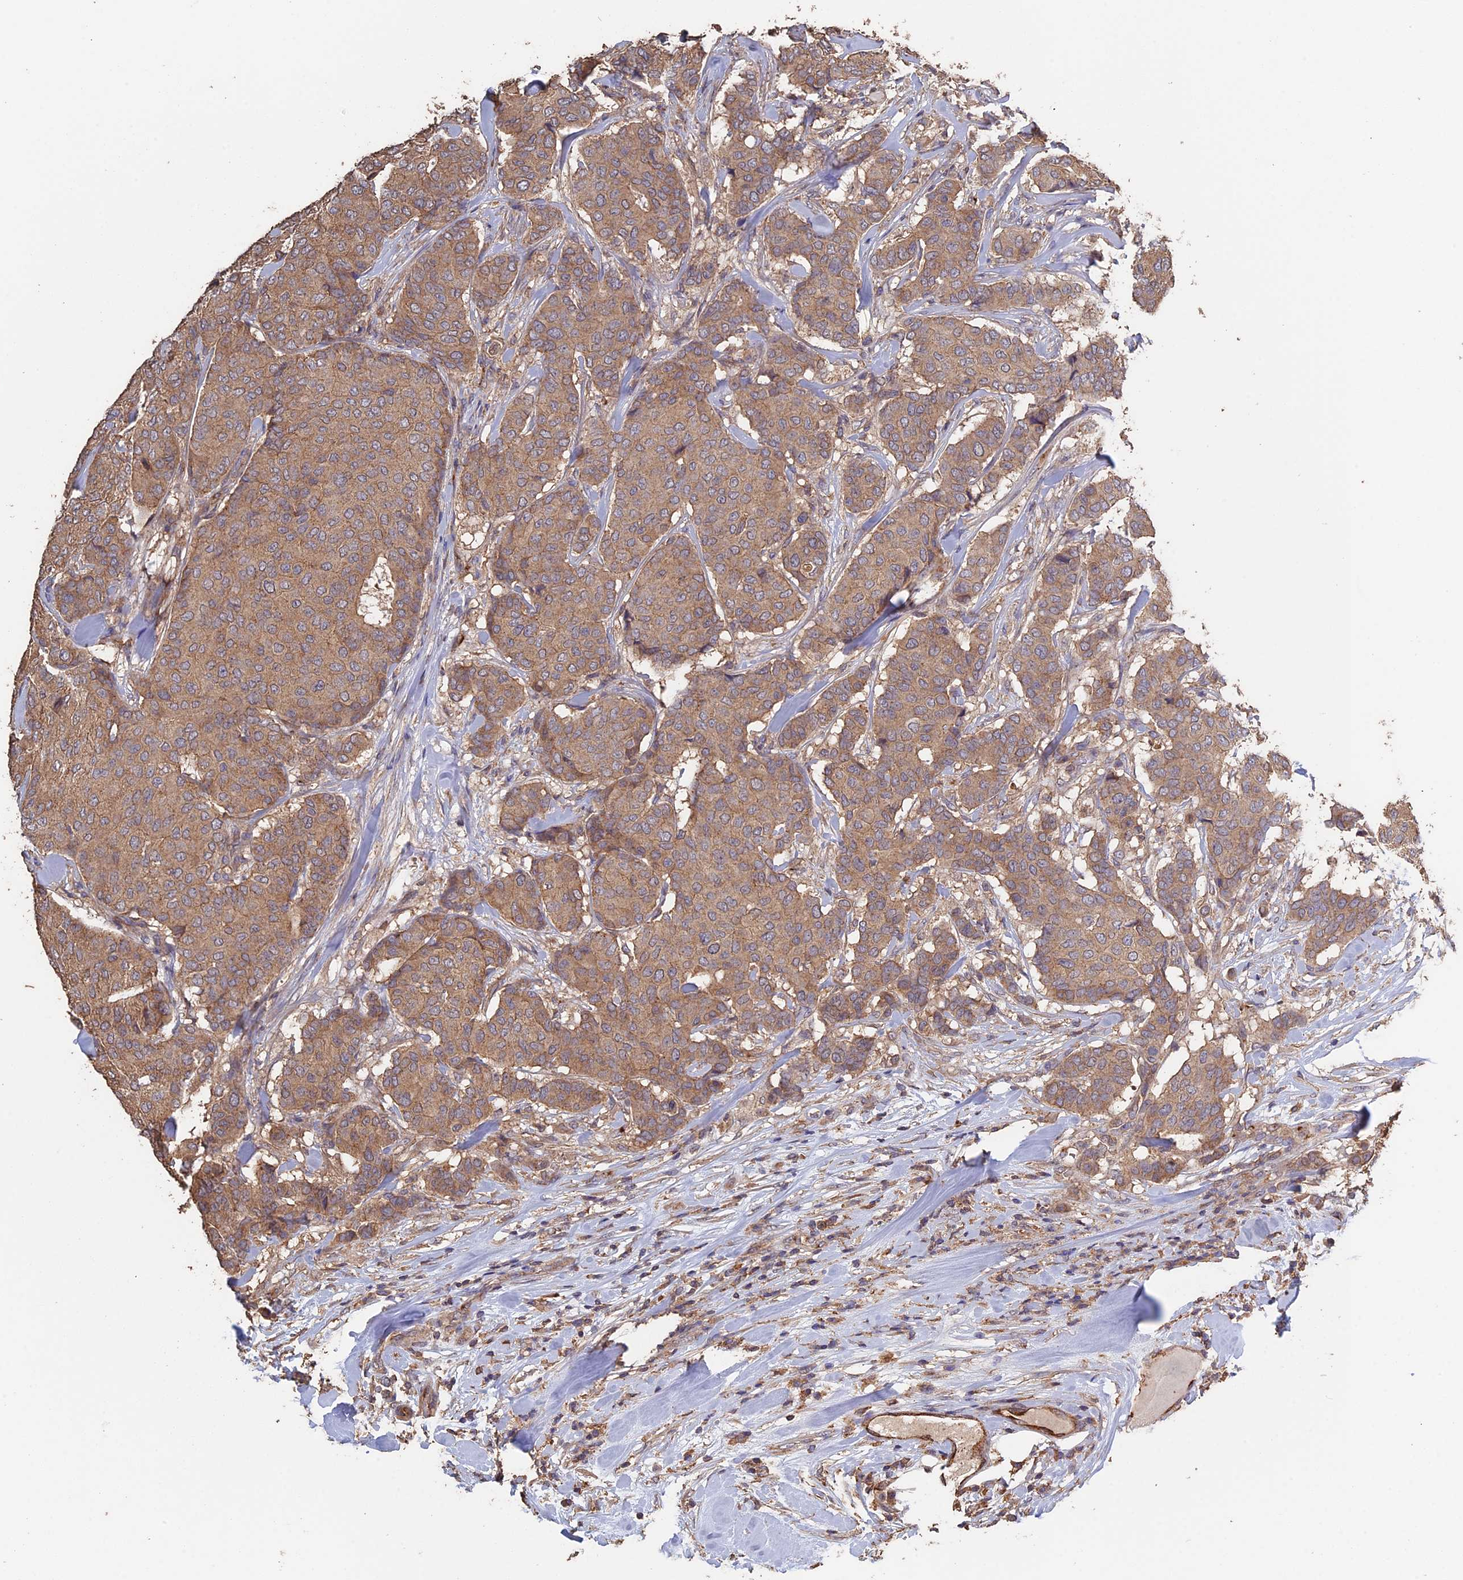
{"staining": {"intensity": "weak", "quantity": ">75%", "location": "cytoplasmic/membranous"}, "tissue": "breast cancer", "cell_type": "Tumor cells", "image_type": "cancer", "snomed": [{"axis": "morphology", "description": "Duct carcinoma"}, {"axis": "topography", "description": "Breast"}], "caption": "The histopathology image reveals a brown stain indicating the presence of a protein in the cytoplasmic/membranous of tumor cells in breast intraductal carcinoma.", "gene": "PIGQ", "patient": {"sex": "female", "age": 75}}